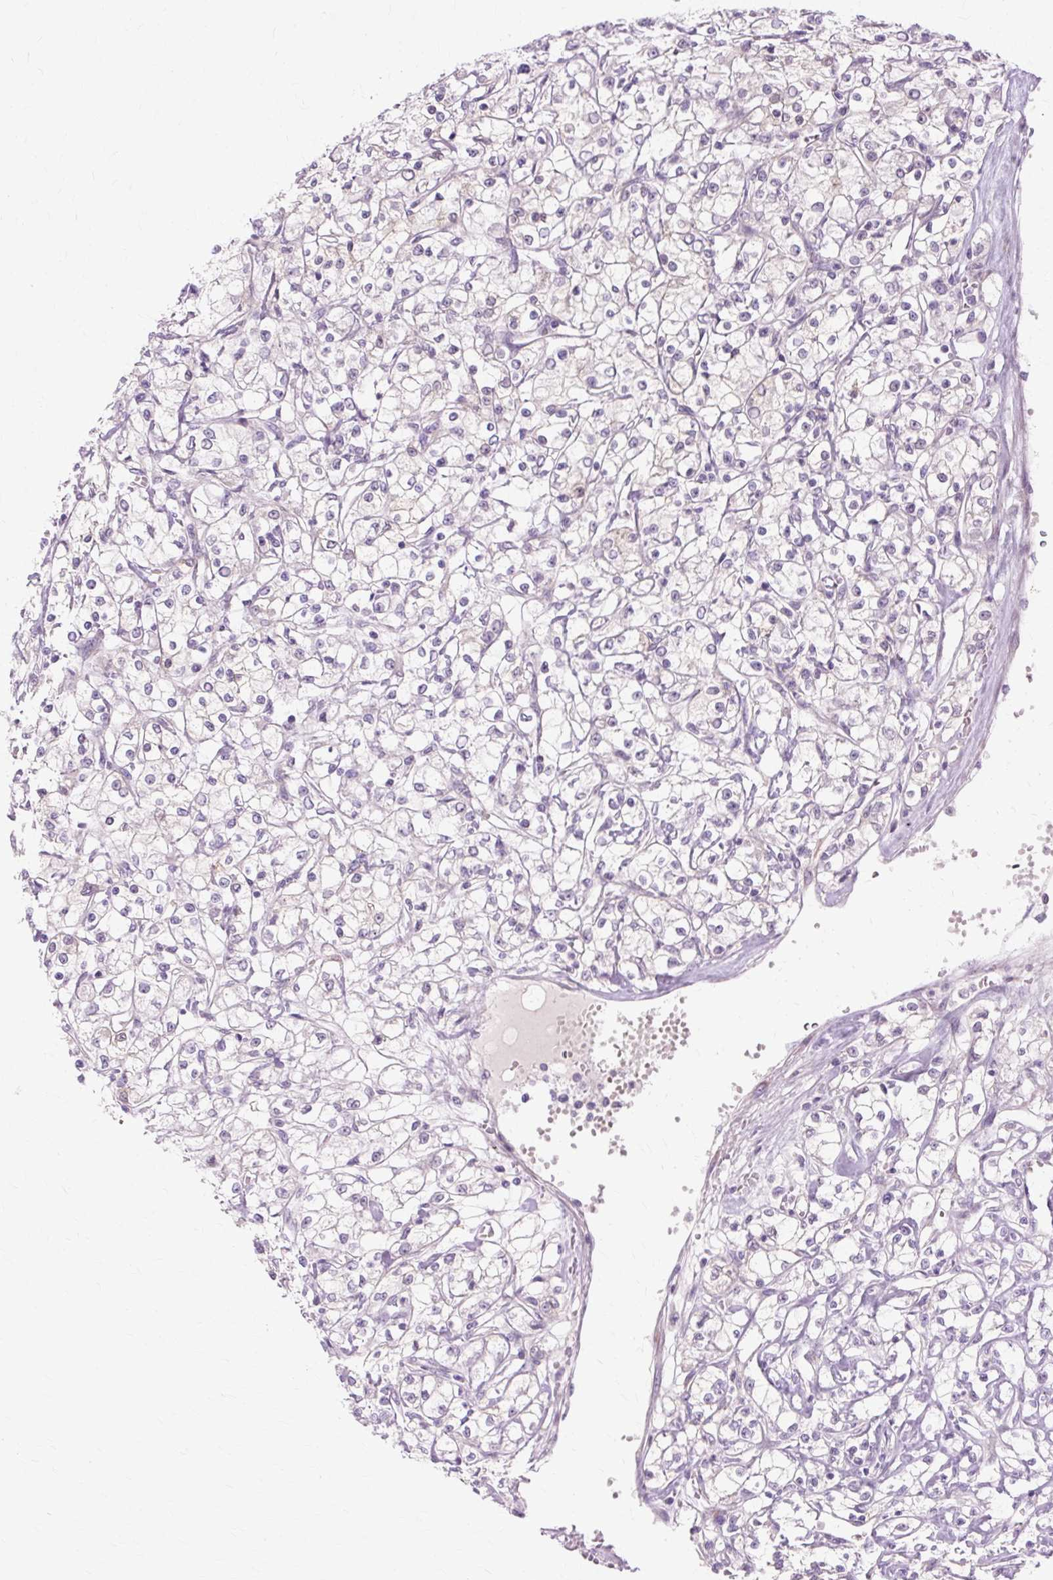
{"staining": {"intensity": "negative", "quantity": "none", "location": "none"}, "tissue": "renal cancer", "cell_type": "Tumor cells", "image_type": "cancer", "snomed": [{"axis": "morphology", "description": "Adenocarcinoma, NOS"}, {"axis": "topography", "description": "Kidney"}], "caption": "Image shows no significant protein positivity in tumor cells of renal cancer (adenocarcinoma). Nuclei are stained in blue.", "gene": "ZNF35", "patient": {"sex": "female", "age": 59}}